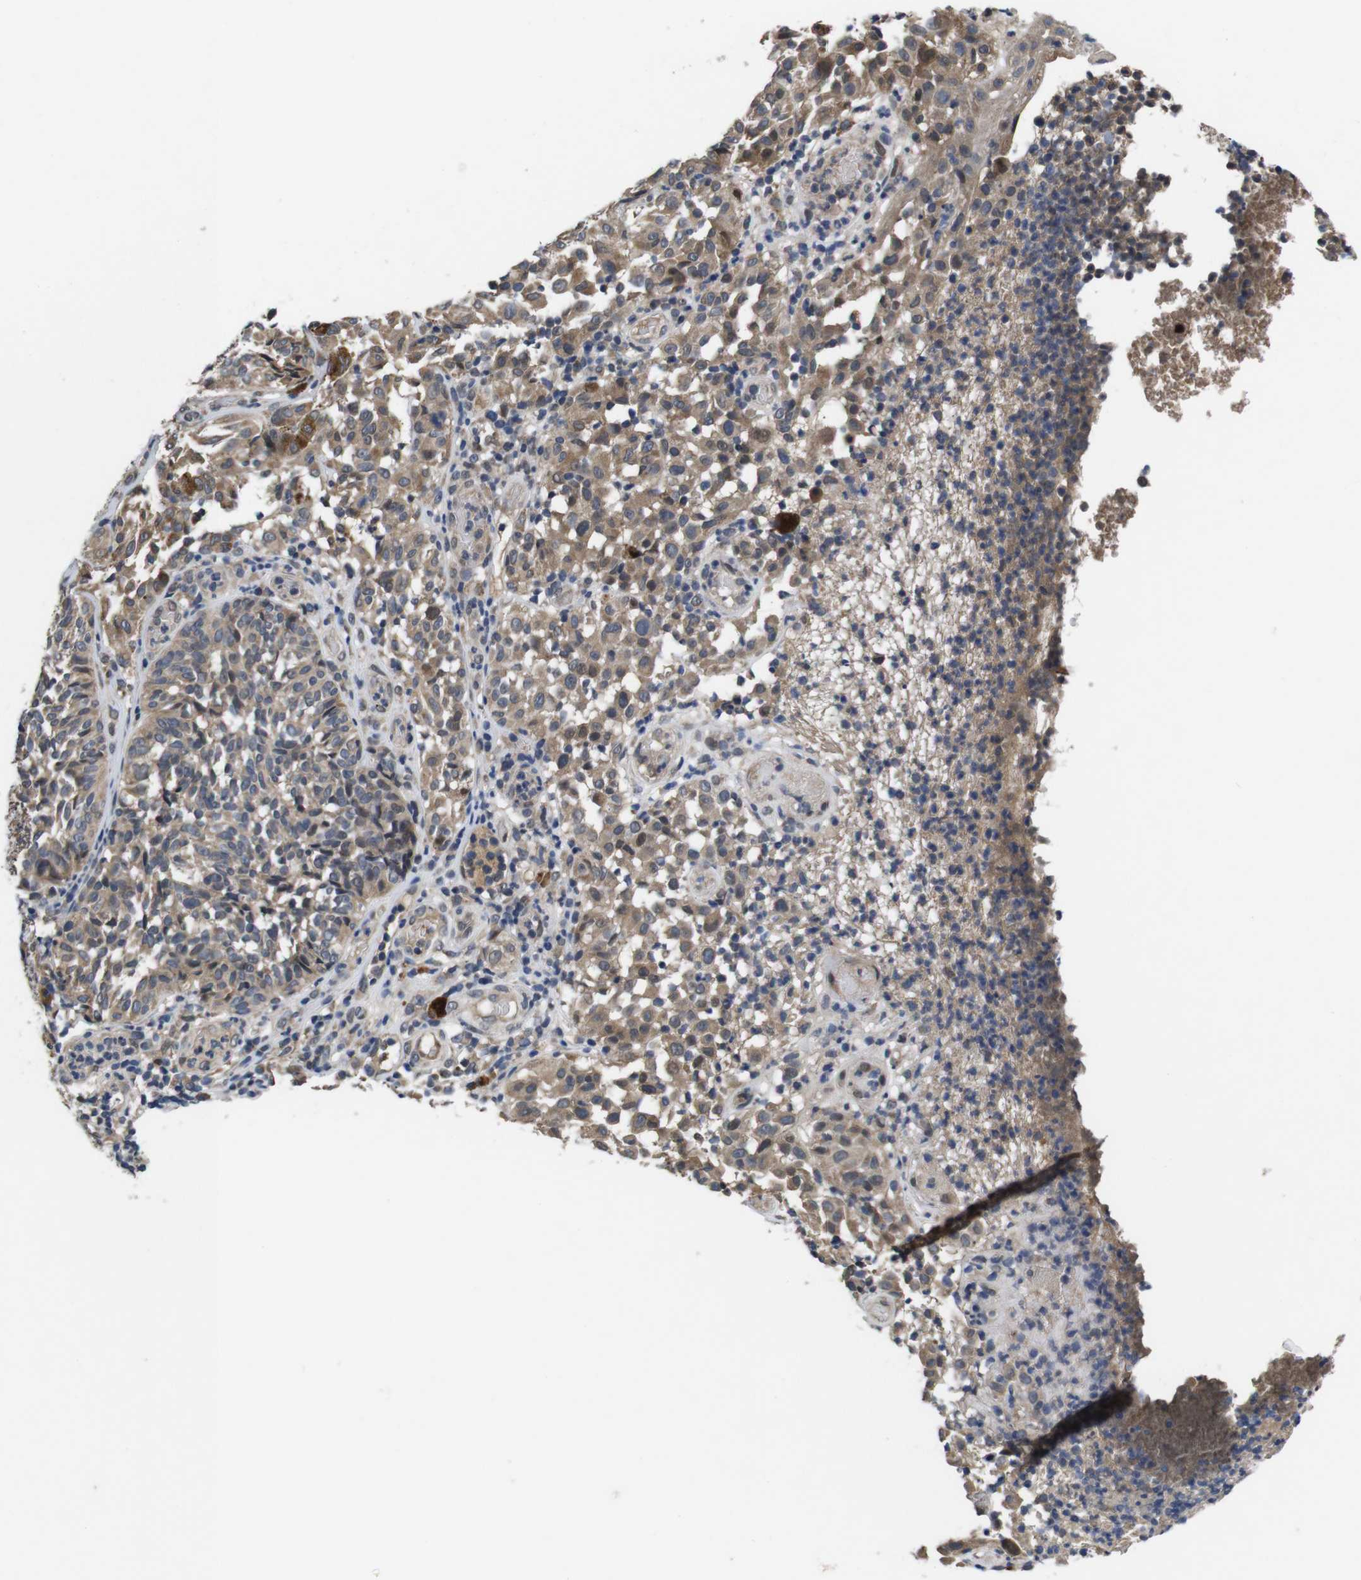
{"staining": {"intensity": "moderate", "quantity": ">75%", "location": "cytoplasmic/membranous"}, "tissue": "melanoma", "cell_type": "Tumor cells", "image_type": "cancer", "snomed": [{"axis": "morphology", "description": "Malignant melanoma, NOS"}, {"axis": "topography", "description": "Skin"}], "caption": "Immunohistochemistry image of human malignant melanoma stained for a protein (brown), which reveals medium levels of moderate cytoplasmic/membranous expression in about >75% of tumor cells.", "gene": "ZBTB46", "patient": {"sex": "female", "age": 46}}